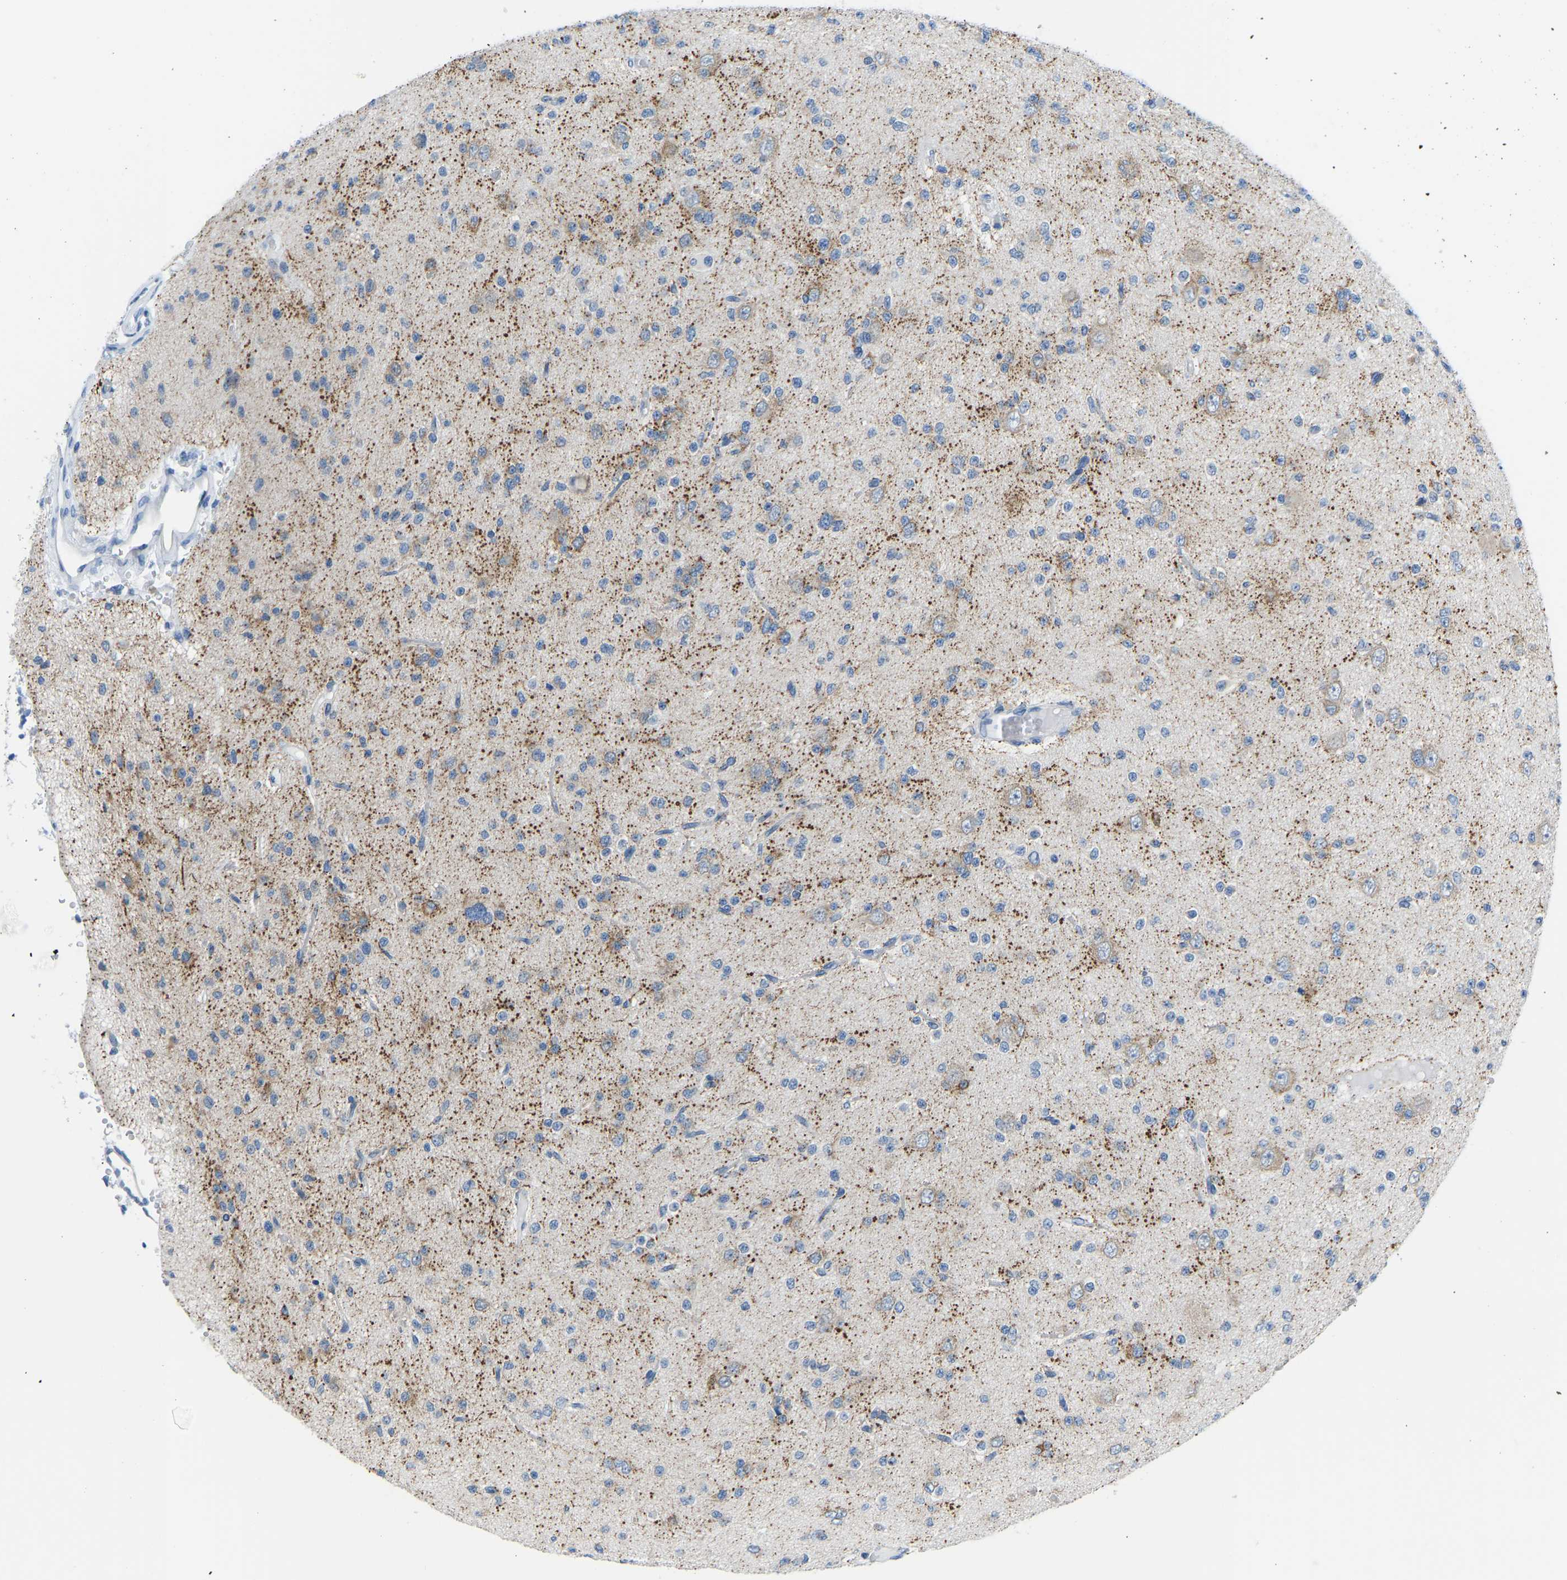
{"staining": {"intensity": "moderate", "quantity": "<25%", "location": "cytoplasmic/membranous"}, "tissue": "glioma", "cell_type": "Tumor cells", "image_type": "cancer", "snomed": [{"axis": "morphology", "description": "Glioma, malignant, Low grade"}, {"axis": "topography", "description": "Brain"}], "caption": "Malignant glioma (low-grade) tissue displays moderate cytoplasmic/membranous staining in about <25% of tumor cells (DAB IHC with brightfield microscopy, high magnification).", "gene": "VRK1", "patient": {"sex": "male", "age": 38}}